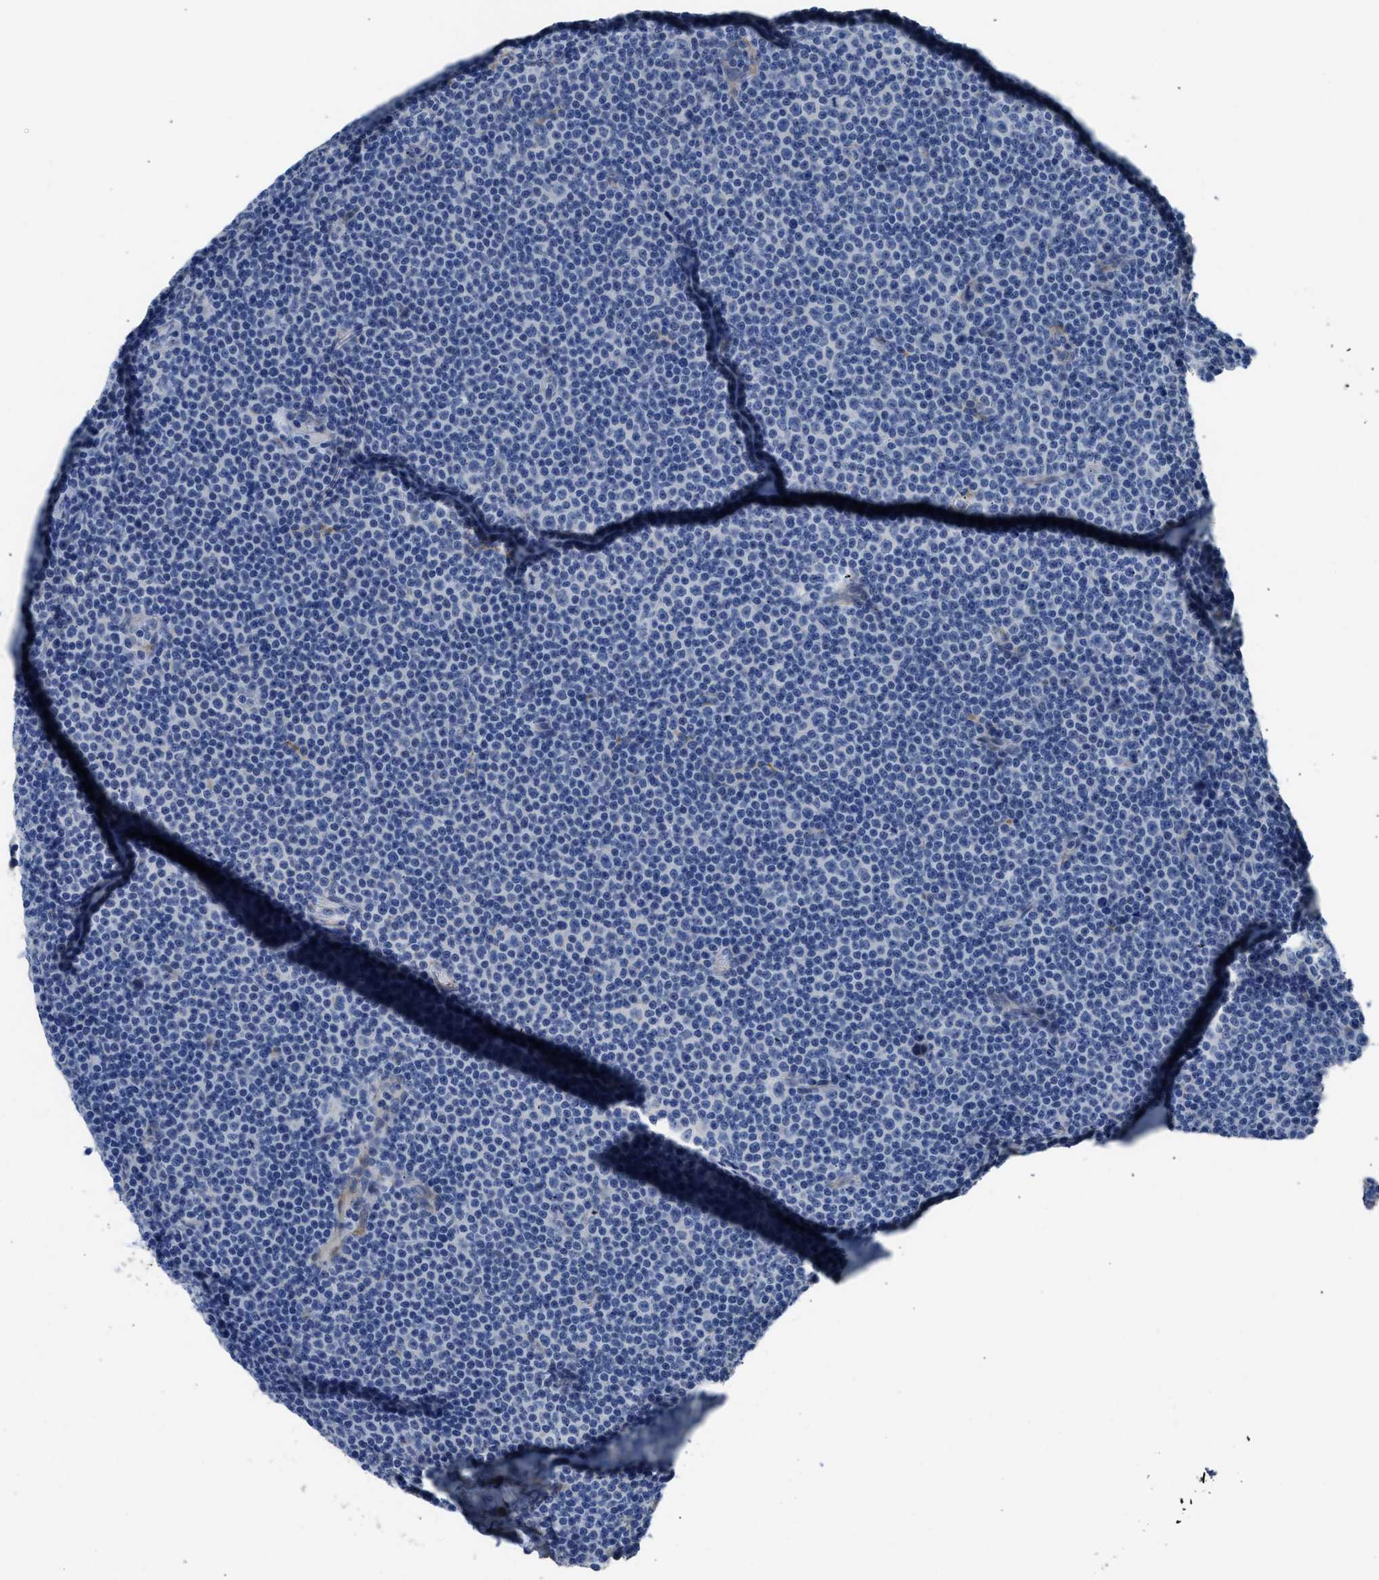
{"staining": {"intensity": "negative", "quantity": "none", "location": "none"}, "tissue": "lymphoma", "cell_type": "Tumor cells", "image_type": "cancer", "snomed": [{"axis": "morphology", "description": "Malignant lymphoma, non-Hodgkin's type, Low grade"}, {"axis": "topography", "description": "Lymph node"}], "caption": "Immunohistochemistry histopathology image of neoplastic tissue: lymphoma stained with DAB (3,3'-diaminobenzidine) shows no significant protein staining in tumor cells. (Brightfield microscopy of DAB (3,3'-diaminobenzidine) immunohistochemistry (IHC) at high magnification).", "gene": "ZSWIM5", "patient": {"sex": "female", "age": 67}}